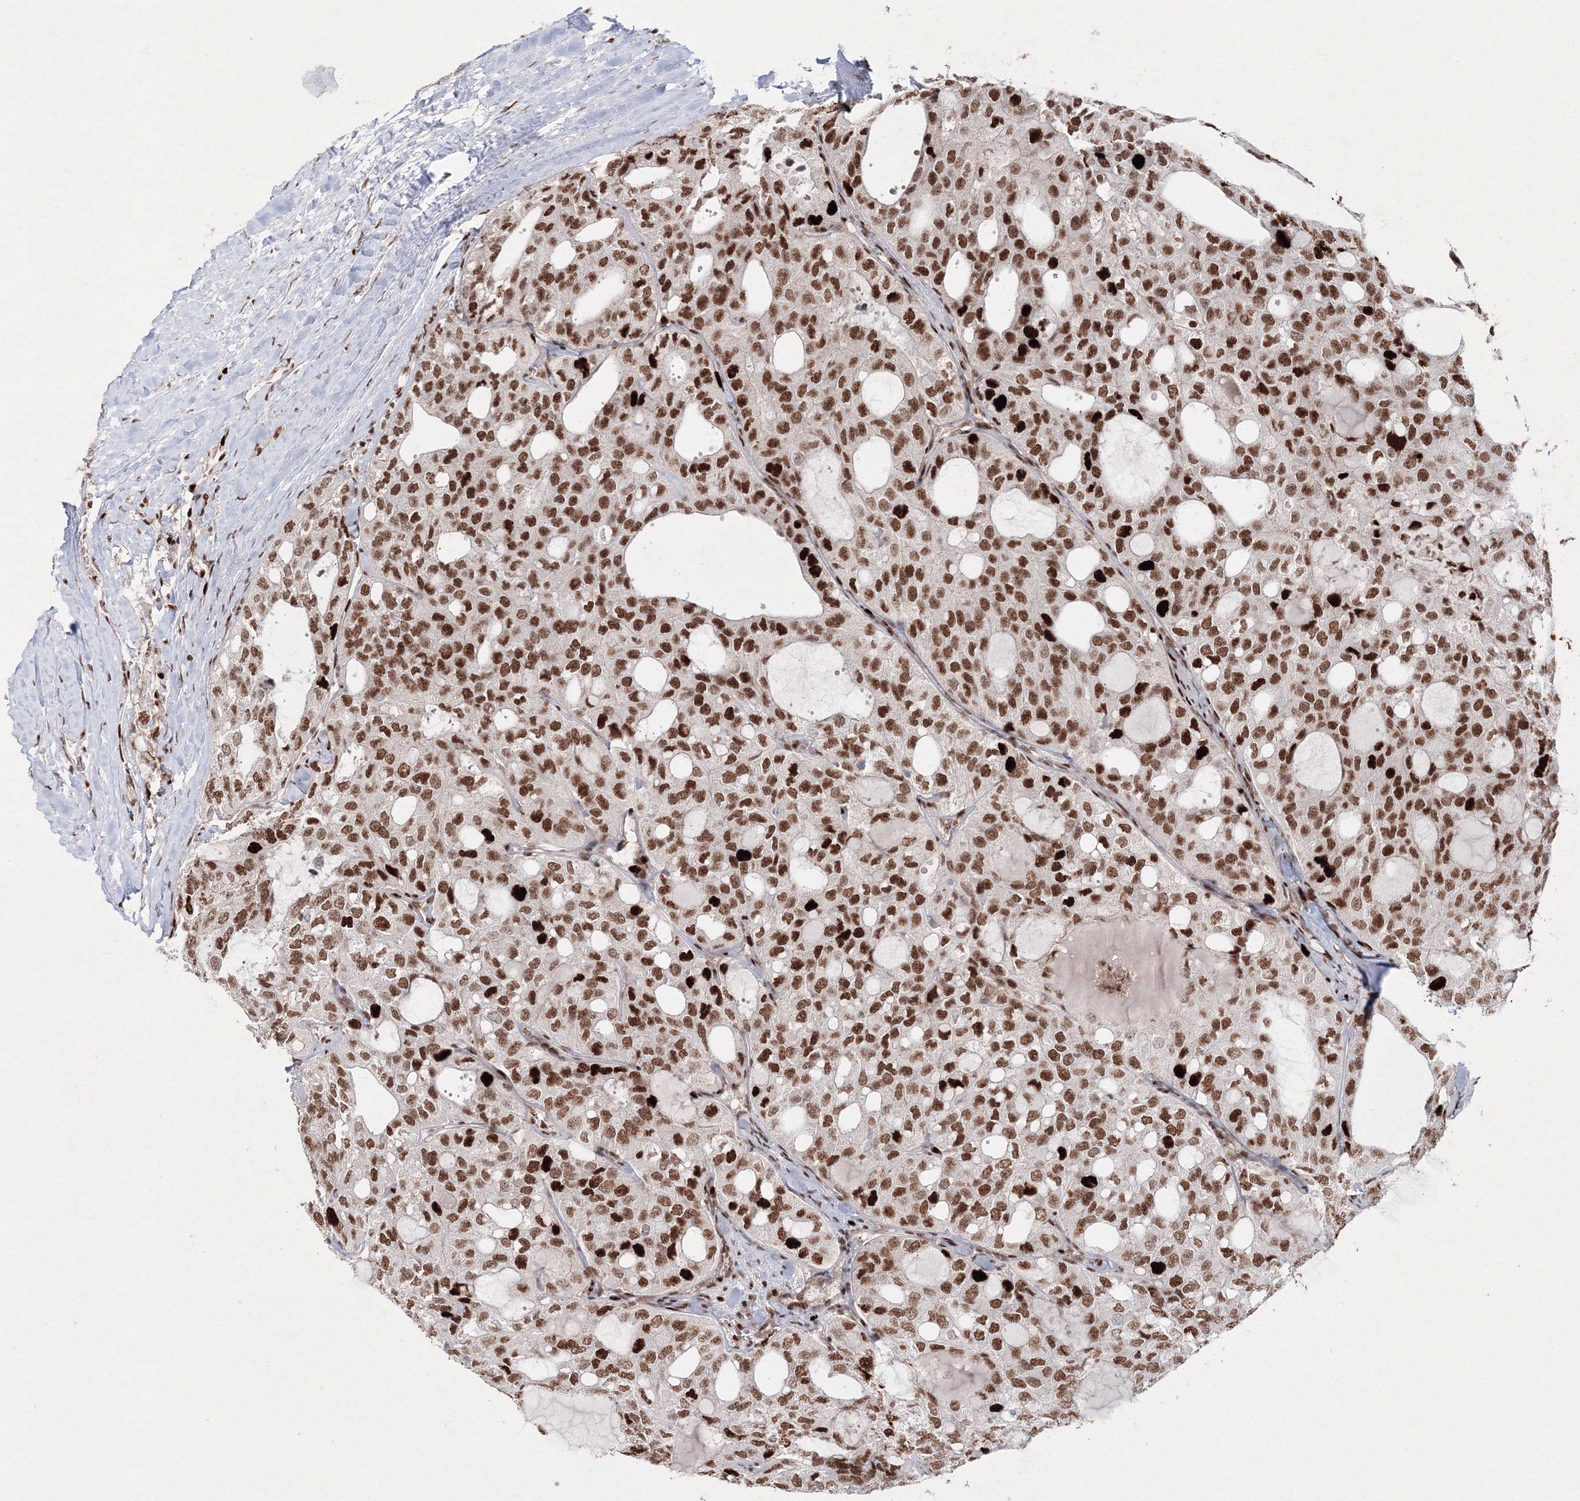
{"staining": {"intensity": "strong", "quantity": ">75%", "location": "nuclear"}, "tissue": "thyroid cancer", "cell_type": "Tumor cells", "image_type": "cancer", "snomed": [{"axis": "morphology", "description": "Follicular adenoma carcinoma, NOS"}, {"axis": "topography", "description": "Thyroid gland"}], "caption": "DAB immunohistochemical staining of human thyroid cancer displays strong nuclear protein staining in about >75% of tumor cells.", "gene": "LIG1", "patient": {"sex": "male", "age": 75}}